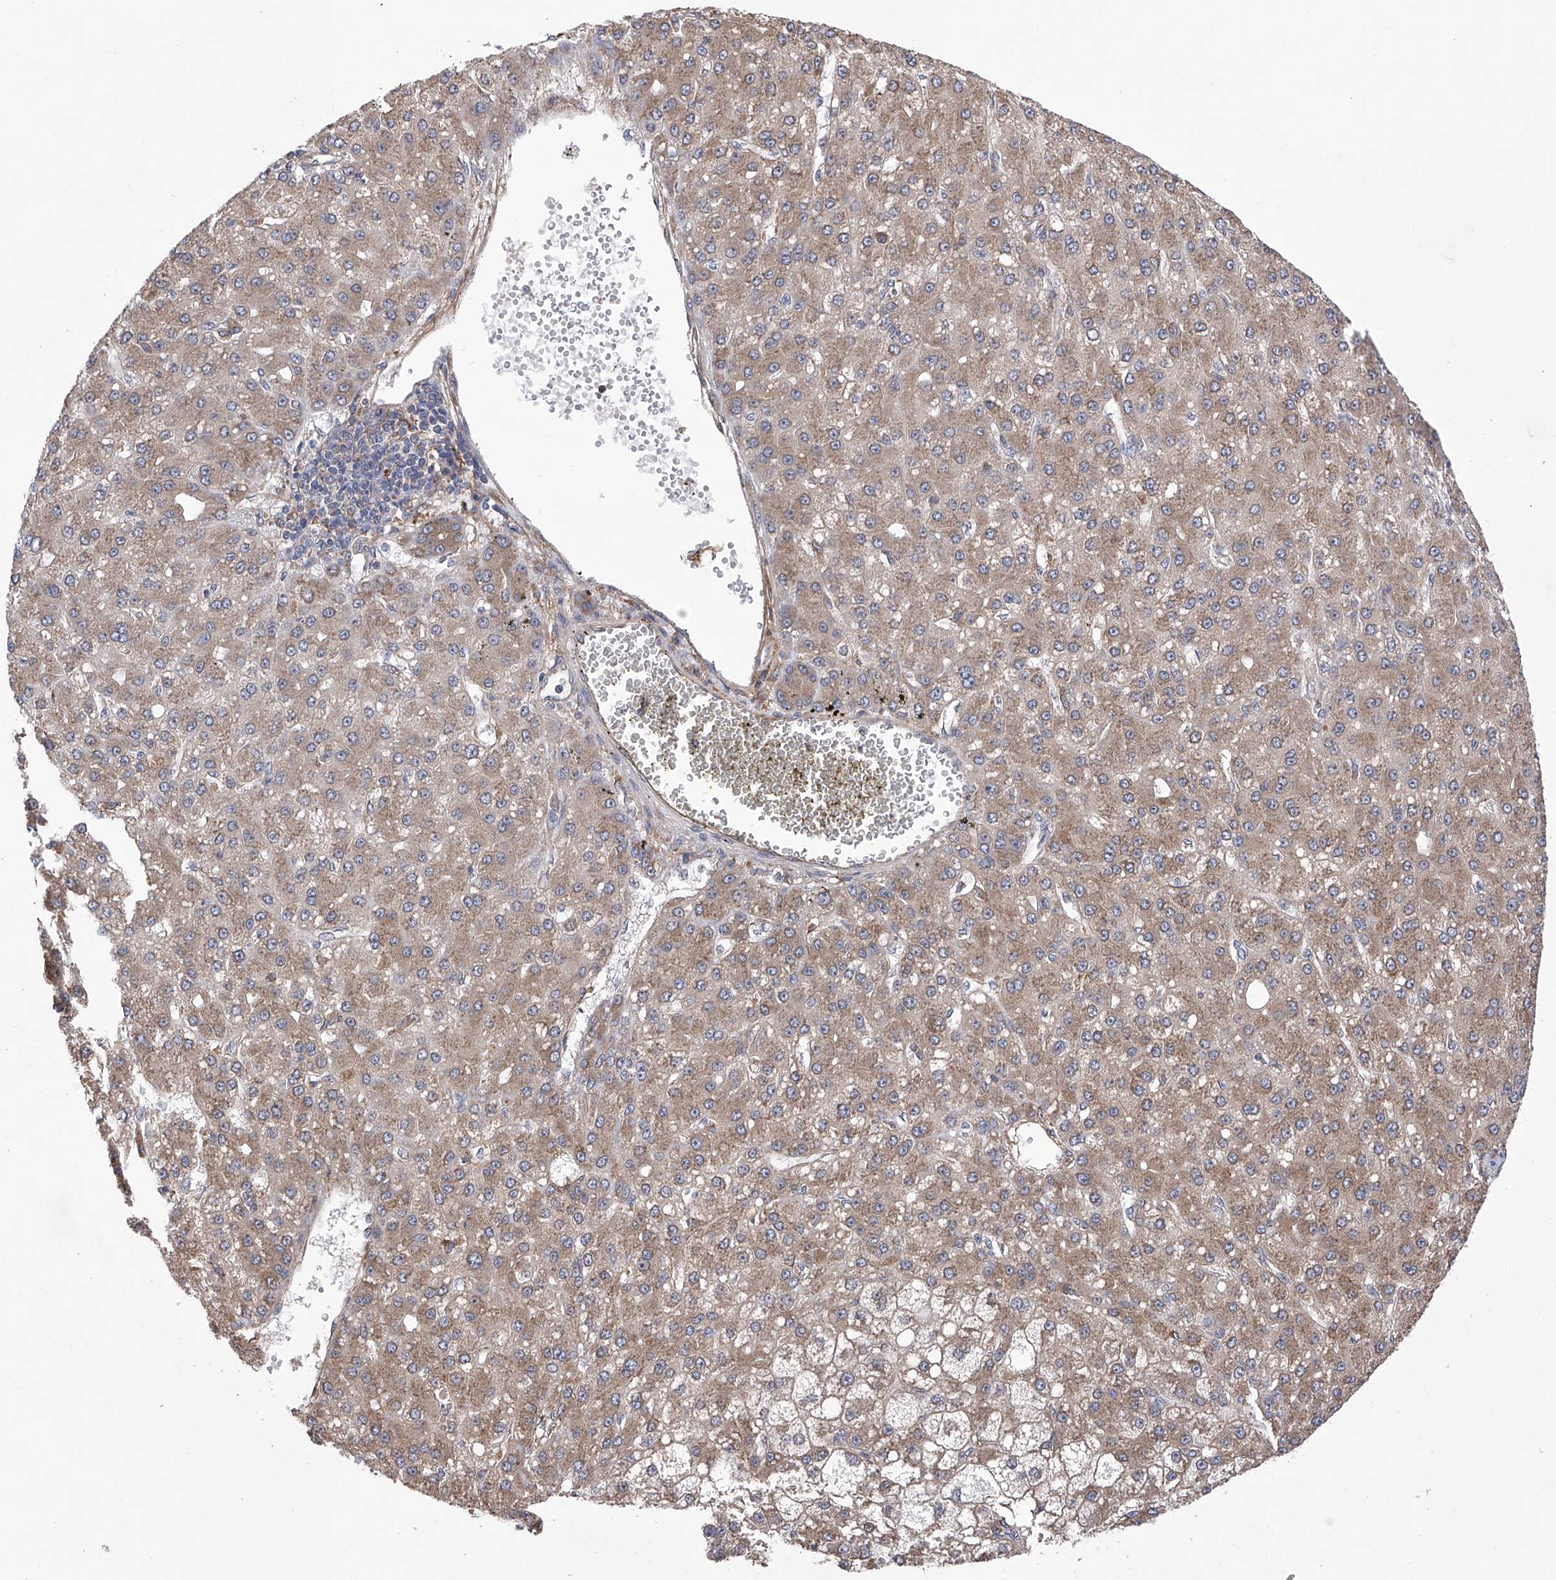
{"staining": {"intensity": "weak", "quantity": ">75%", "location": "cytoplasmic/membranous"}, "tissue": "liver cancer", "cell_type": "Tumor cells", "image_type": "cancer", "snomed": [{"axis": "morphology", "description": "Carcinoma, Hepatocellular, NOS"}, {"axis": "topography", "description": "Liver"}], "caption": "Liver cancer tissue exhibits weak cytoplasmic/membranous expression in approximately >75% of tumor cells, visualized by immunohistochemistry.", "gene": "DNAH8", "patient": {"sex": "male", "age": 67}}